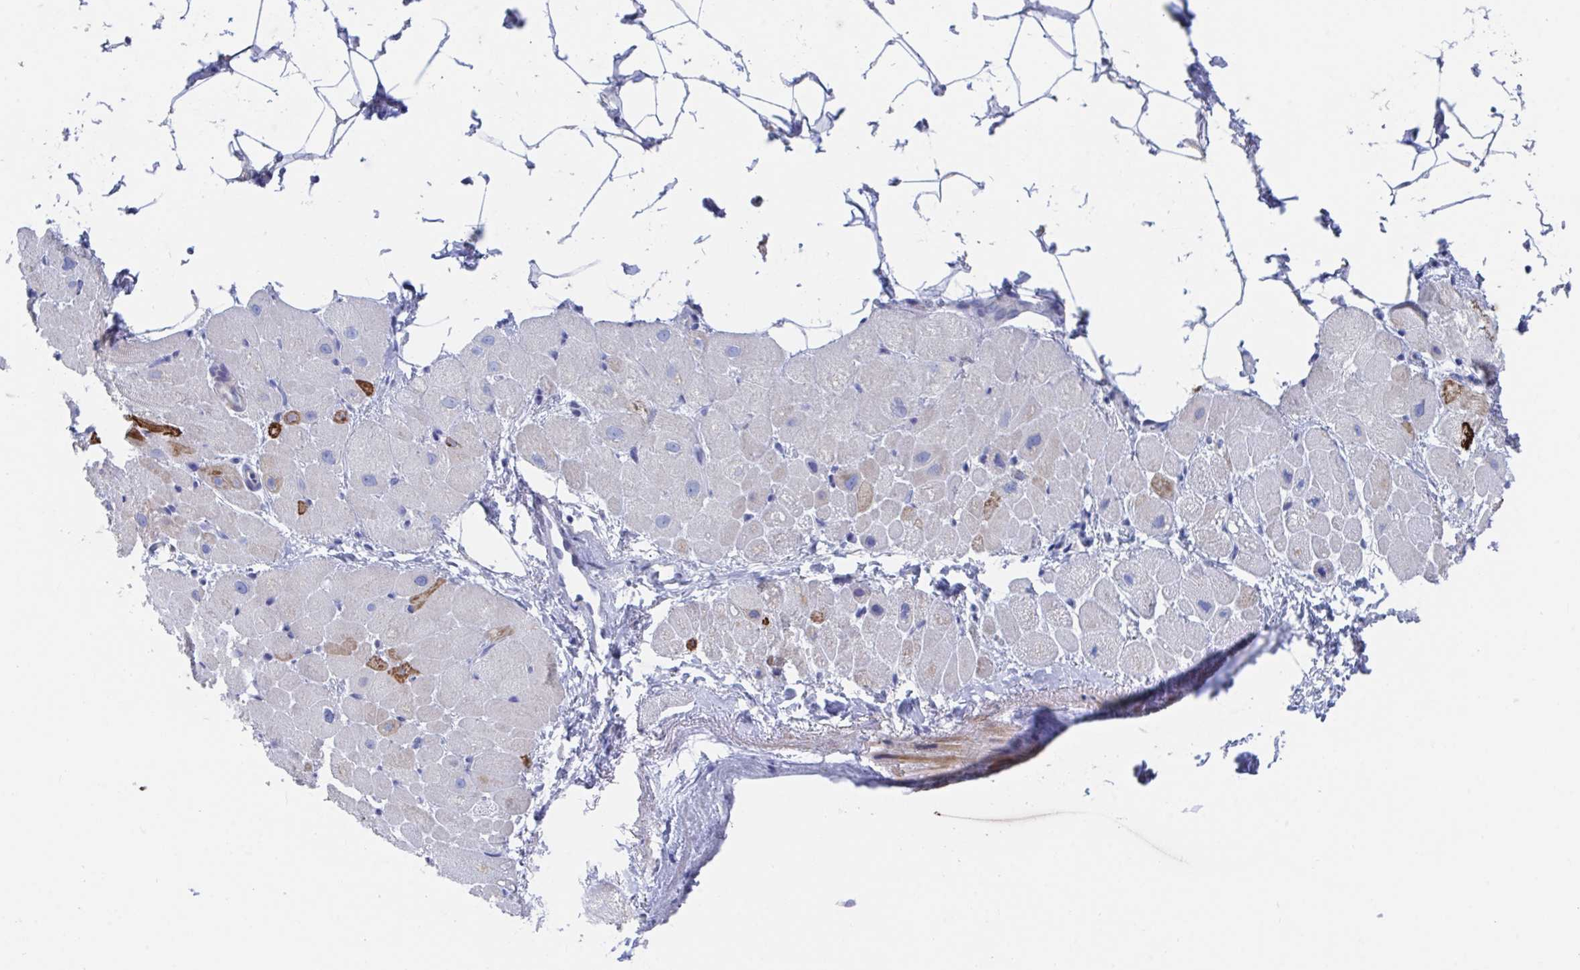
{"staining": {"intensity": "moderate", "quantity": "<25%", "location": "cytoplasmic/membranous"}, "tissue": "heart muscle", "cell_type": "Cardiomyocytes", "image_type": "normal", "snomed": [{"axis": "morphology", "description": "Normal tissue, NOS"}, {"axis": "topography", "description": "Heart"}], "caption": "IHC histopathology image of normal heart muscle: heart muscle stained using immunohistochemistry (IHC) demonstrates low levels of moderate protein expression localized specifically in the cytoplasmic/membranous of cardiomyocytes, appearing as a cytoplasmic/membranous brown color.", "gene": "TNFAIP6", "patient": {"sex": "male", "age": 62}}